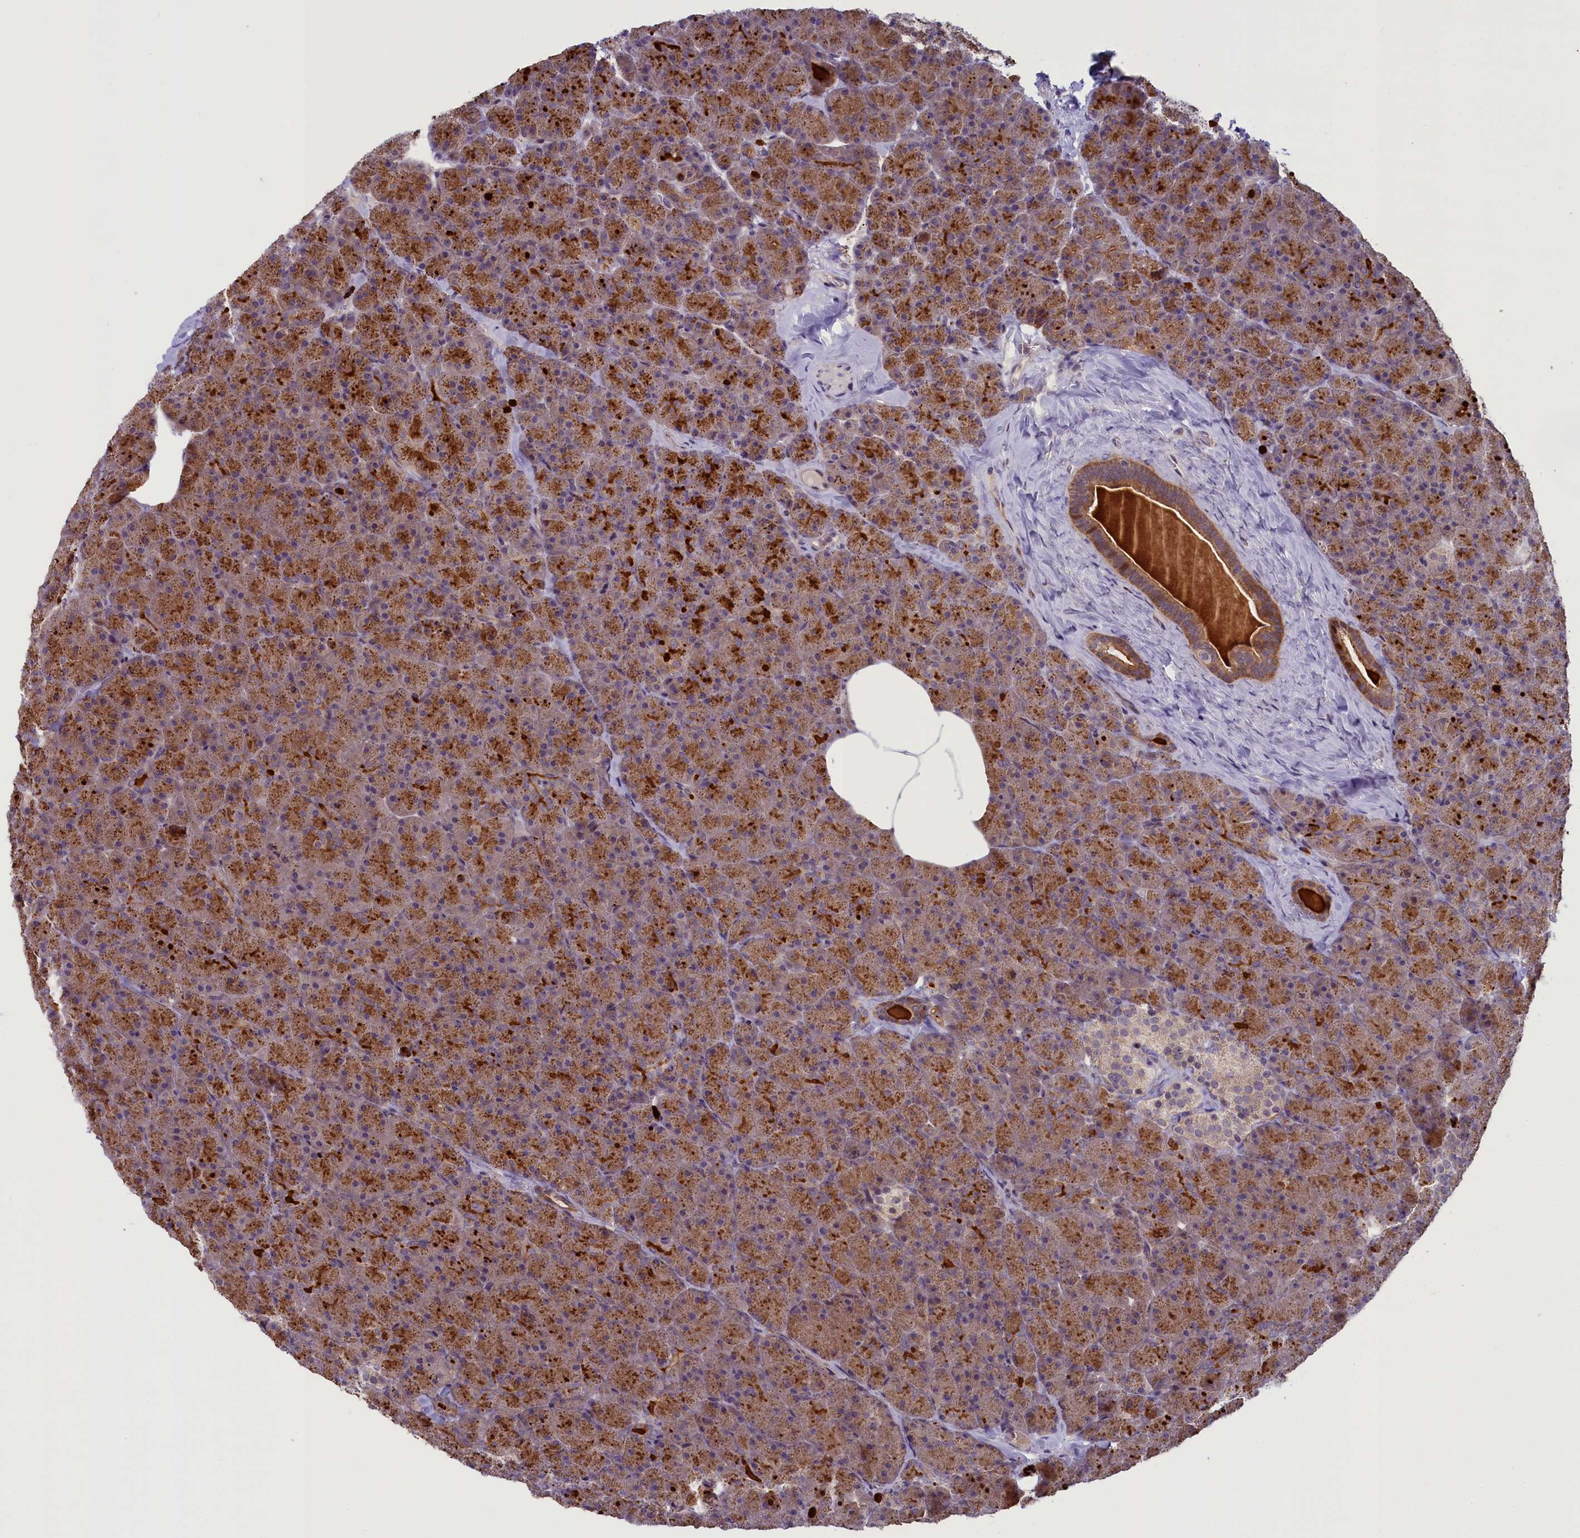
{"staining": {"intensity": "strong", "quantity": ">75%", "location": "cytoplasmic/membranous"}, "tissue": "pancreas", "cell_type": "Exocrine glandular cells", "image_type": "normal", "snomed": [{"axis": "morphology", "description": "Normal tissue, NOS"}, {"axis": "topography", "description": "Pancreas"}], "caption": "Immunohistochemistry (DAB (3,3'-diaminobenzidine)) staining of normal human pancreas demonstrates strong cytoplasmic/membranous protein staining in about >75% of exocrine glandular cells.", "gene": "CCL23", "patient": {"sex": "male", "age": 36}}